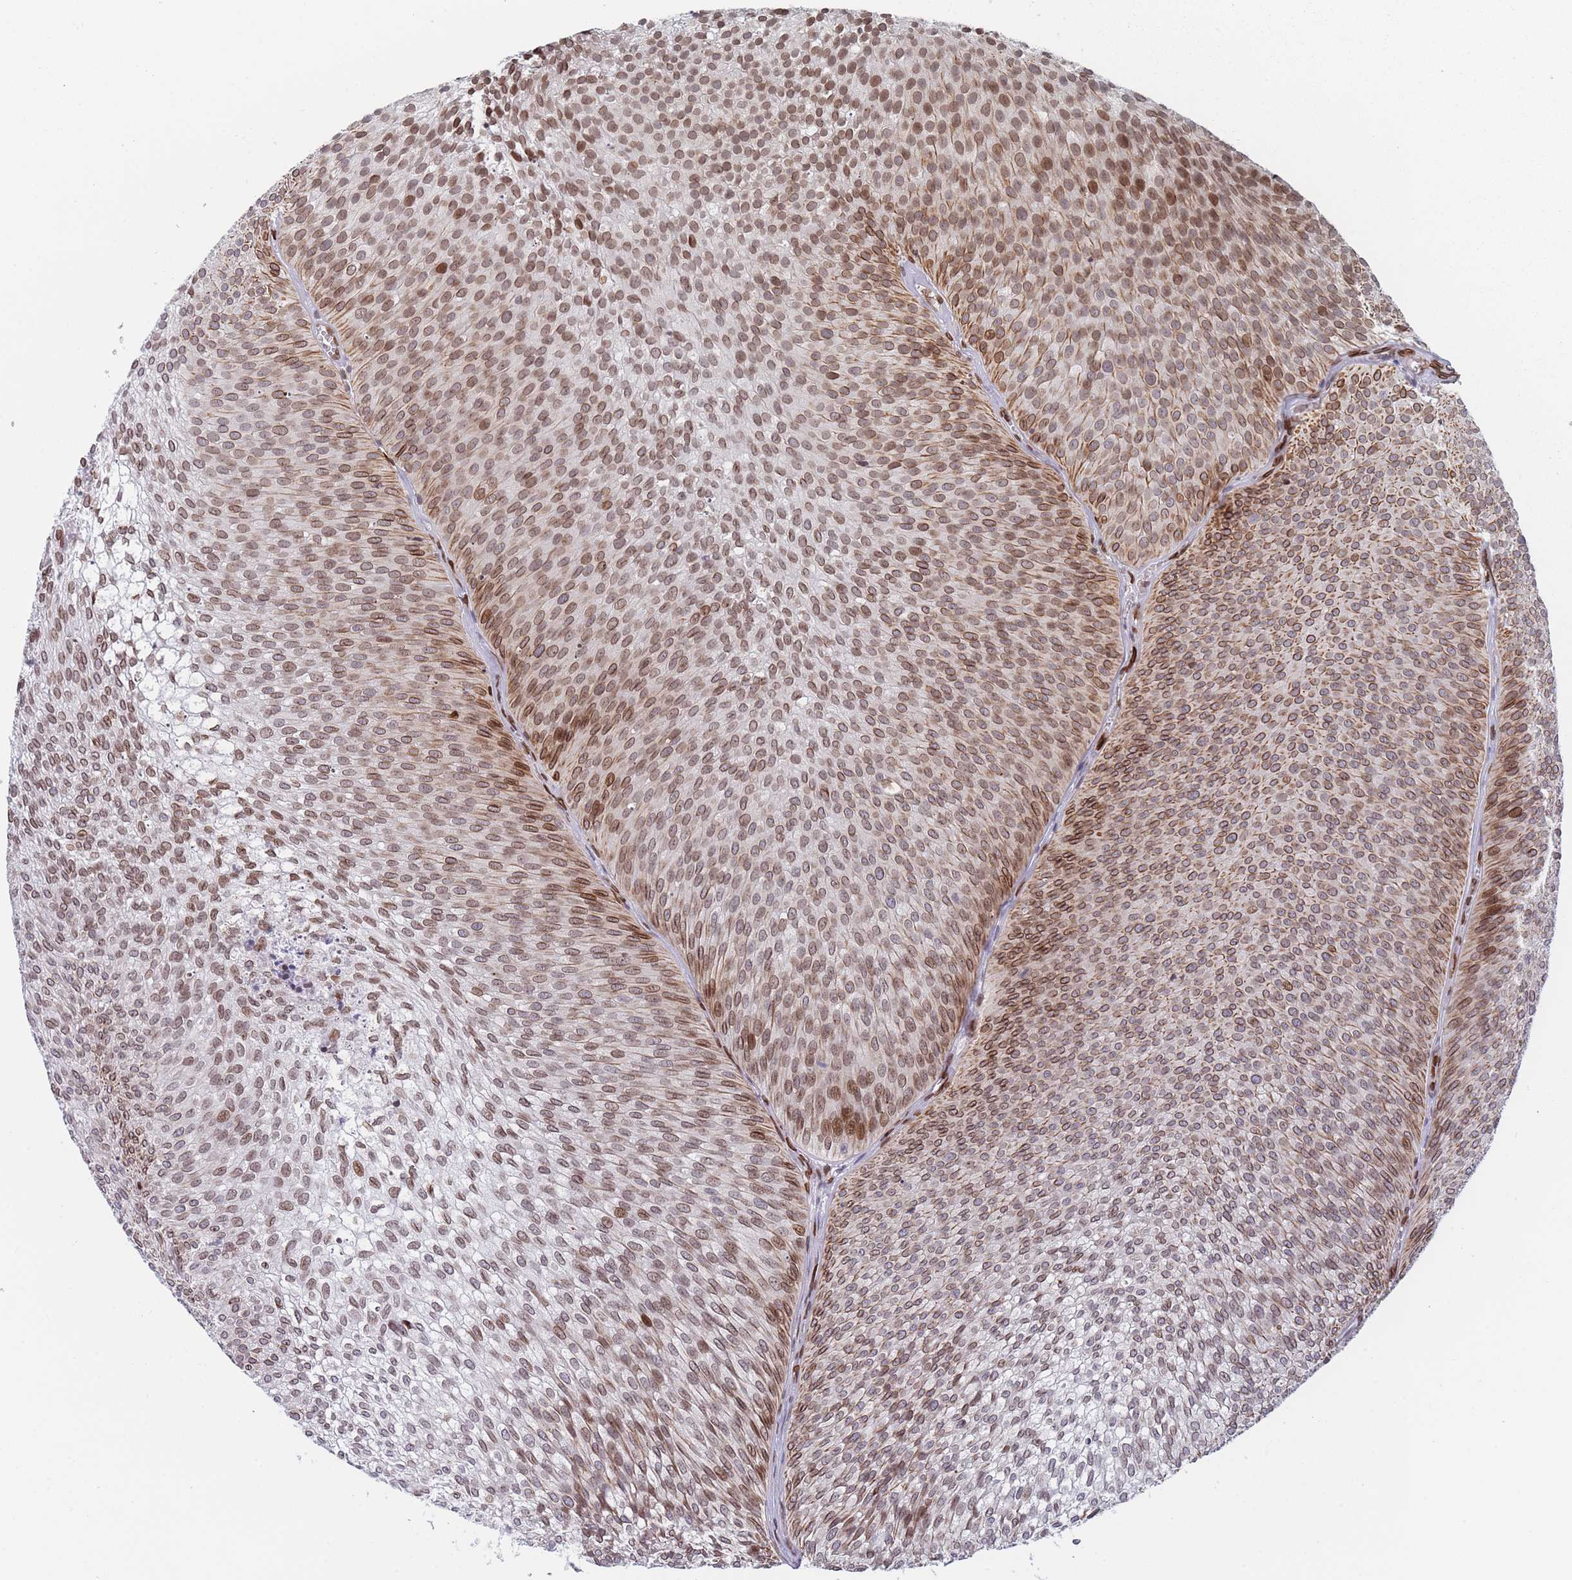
{"staining": {"intensity": "moderate", "quantity": ">75%", "location": "cytoplasmic/membranous,nuclear"}, "tissue": "urothelial cancer", "cell_type": "Tumor cells", "image_type": "cancer", "snomed": [{"axis": "morphology", "description": "Urothelial carcinoma, Low grade"}, {"axis": "topography", "description": "Urinary bladder"}], "caption": "A medium amount of moderate cytoplasmic/membranous and nuclear expression is present in approximately >75% of tumor cells in urothelial carcinoma (low-grade) tissue.", "gene": "ZBTB1", "patient": {"sex": "male", "age": 91}}